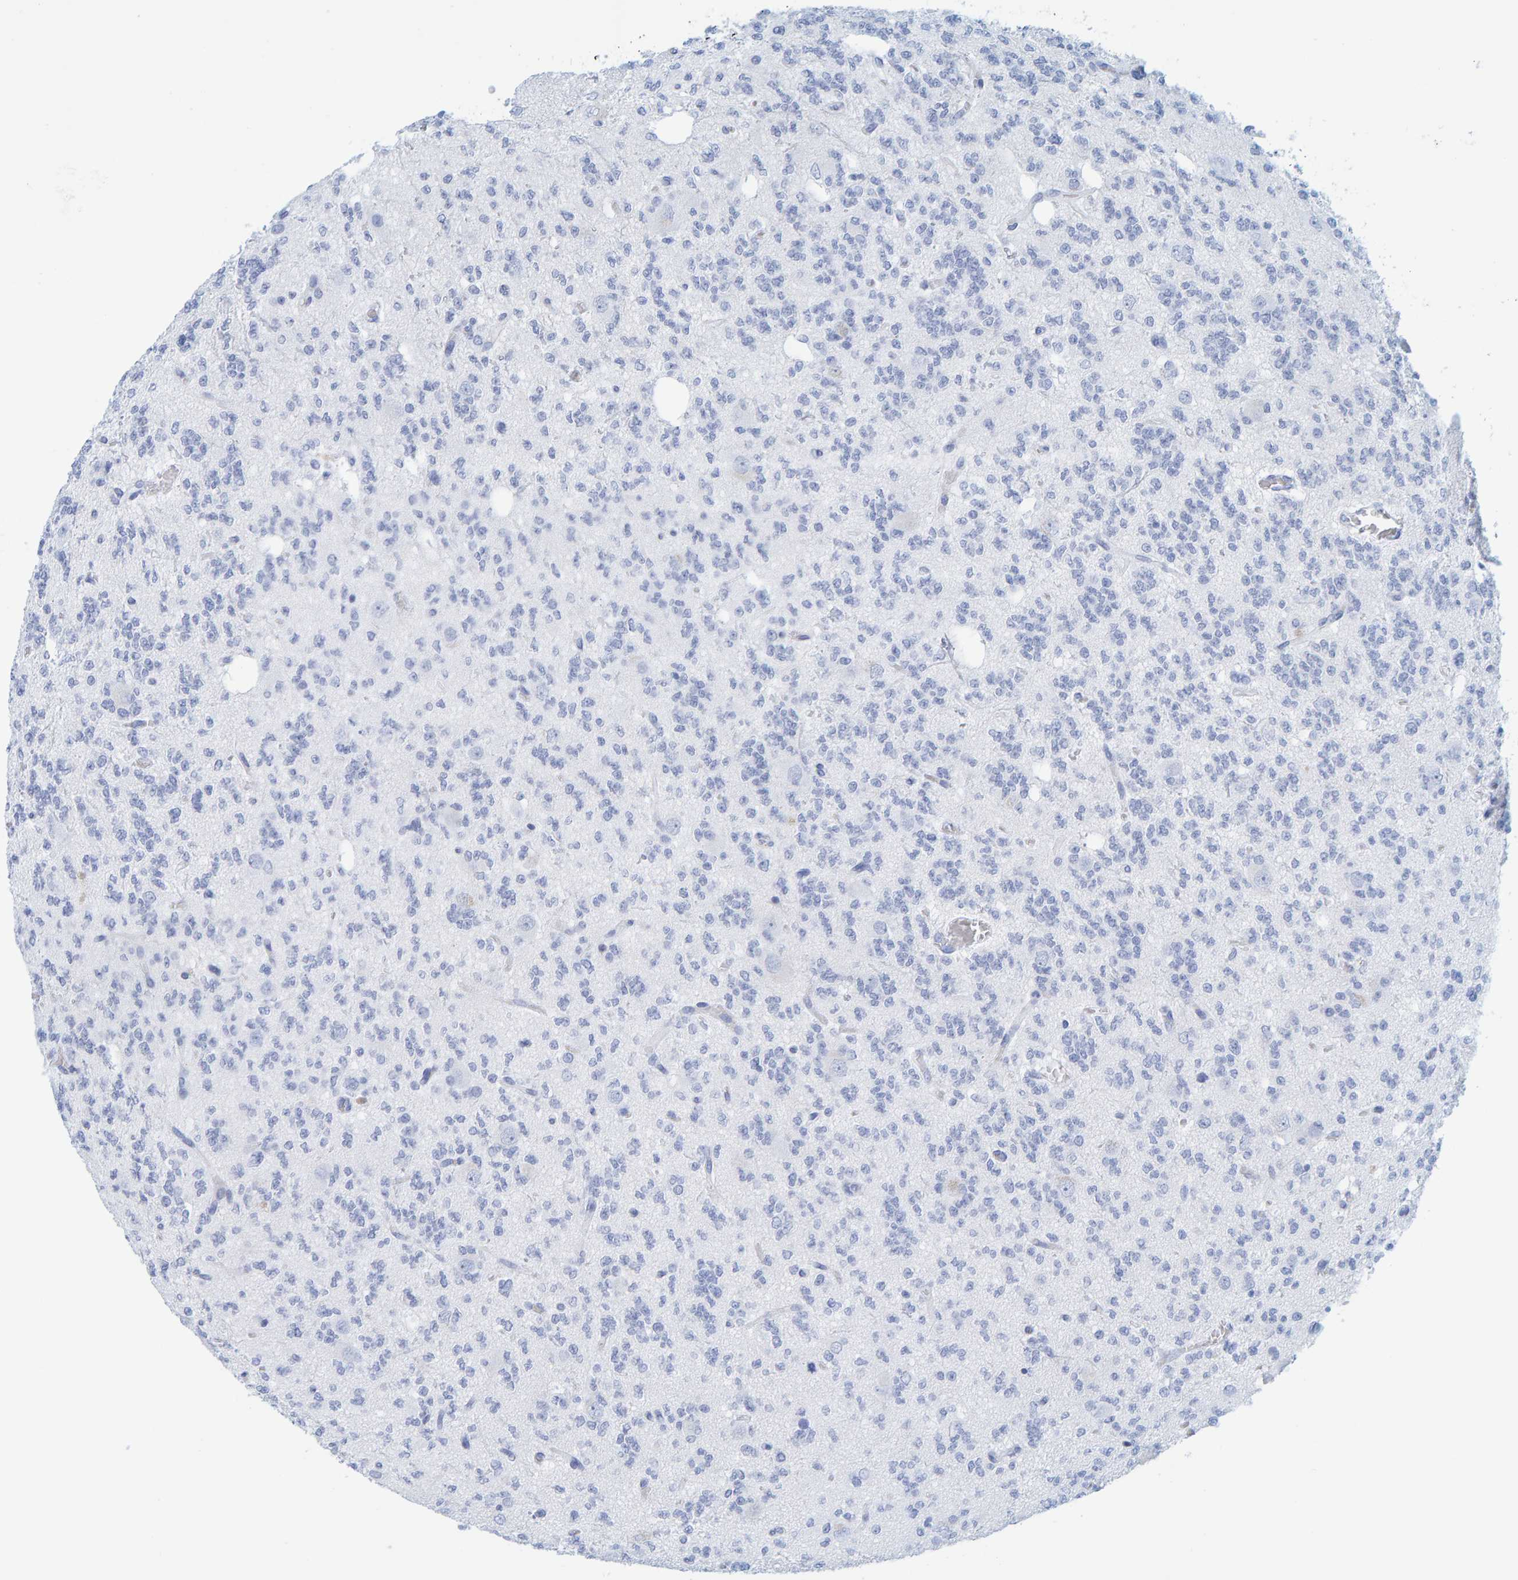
{"staining": {"intensity": "negative", "quantity": "none", "location": "none"}, "tissue": "glioma", "cell_type": "Tumor cells", "image_type": "cancer", "snomed": [{"axis": "morphology", "description": "Glioma, malignant, Low grade"}, {"axis": "topography", "description": "Brain"}], "caption": "Image shows no protein expression in tumor cells of malignant low-grade glioma tissue.", "gene": "SFTPC", "patient": {"sex": "male", "age": 38}}